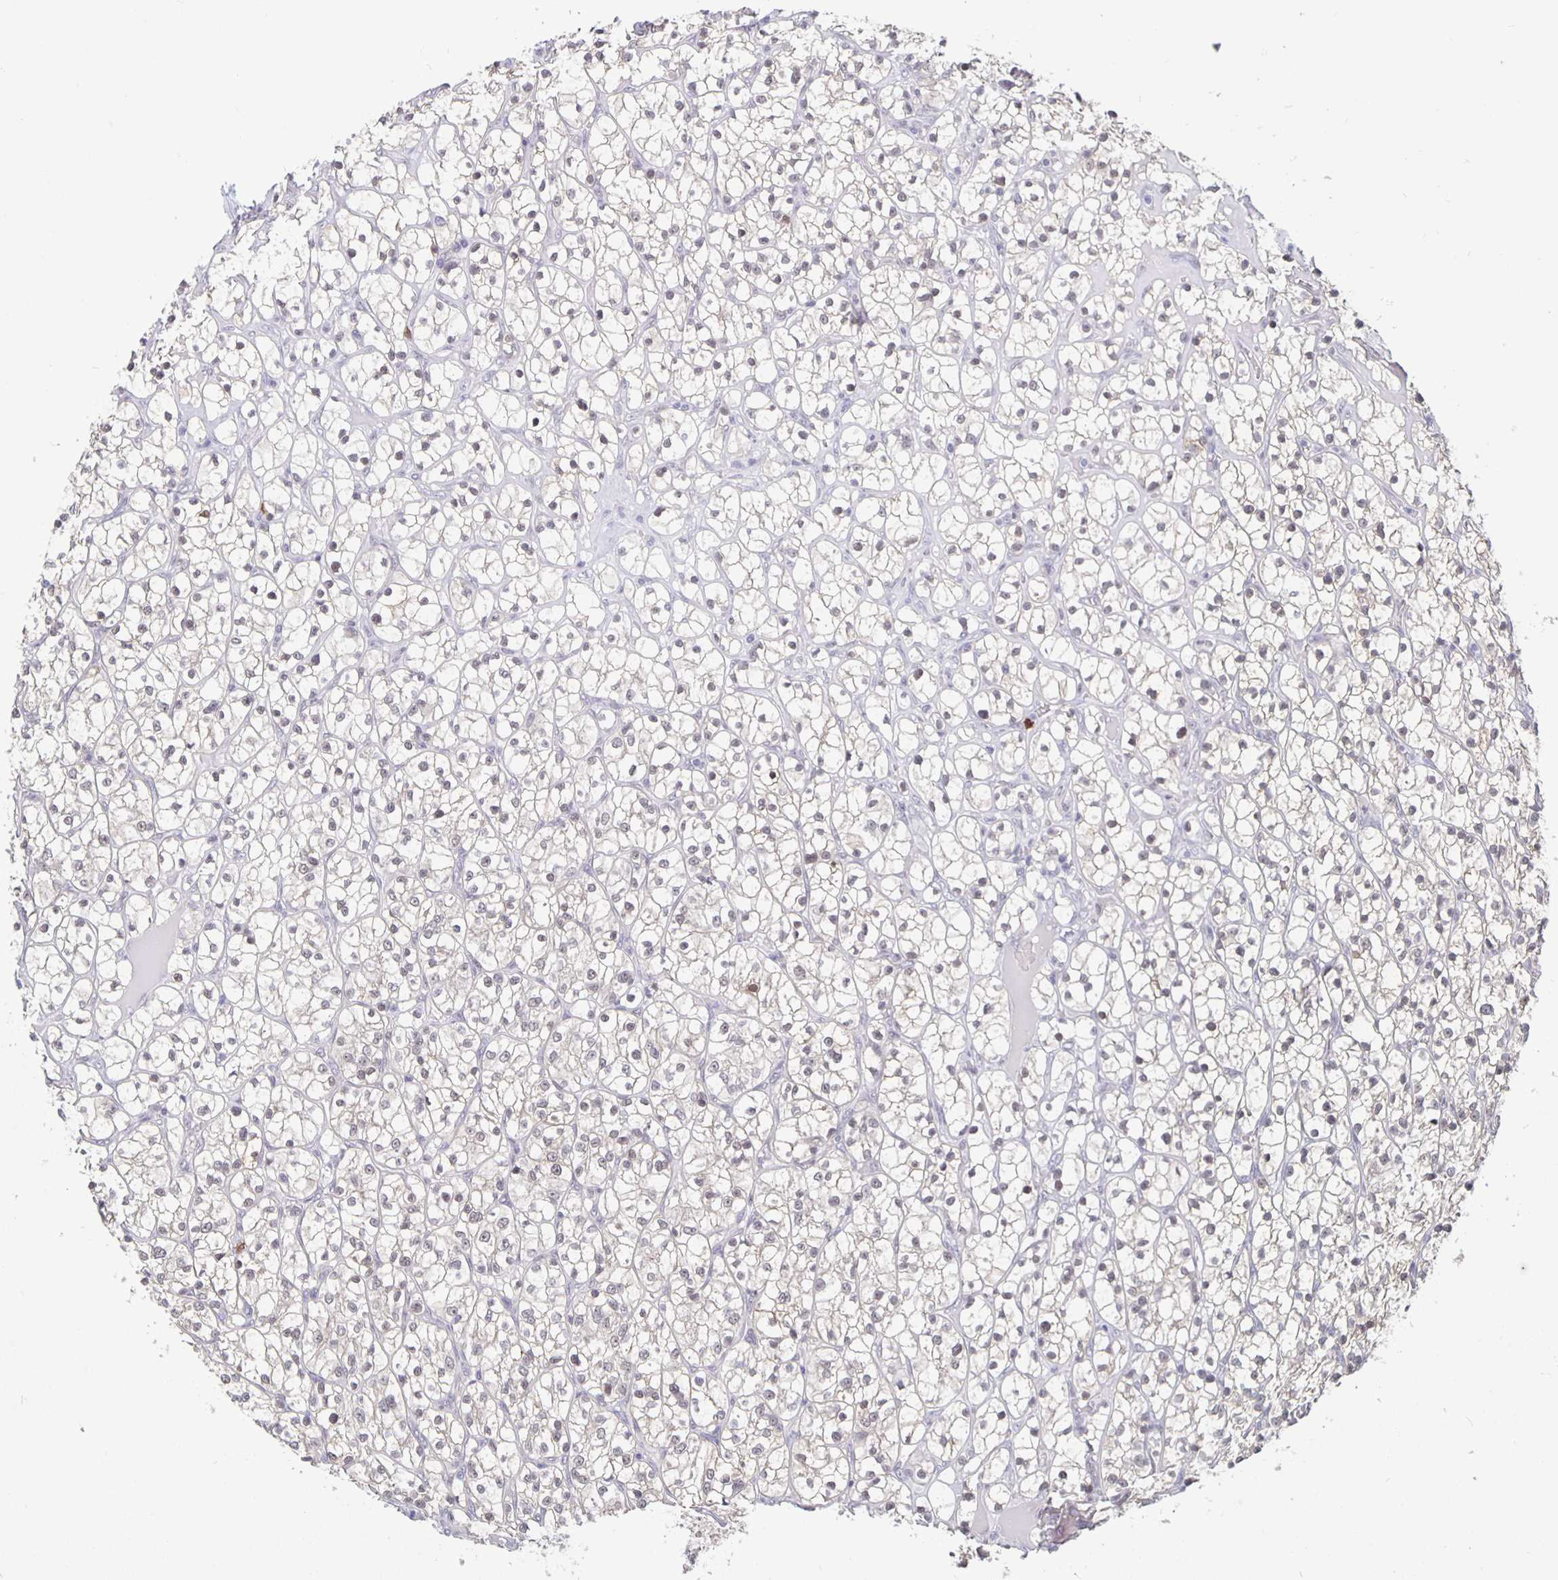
{"staining": {"intensity": "weak", "quantity": "<25%", "location": "nuclear"}, "tissue": "renal cancer", "cell_type": "Tumor cells", "image_type": "cancer", "snomed": [{"axis": "morphology", "description": "Adenocarcinoma, NOS"}, {"axis": "topography", "description": "Kidney"}], "caption": "A micrograph of human renal cancer is negative for staining in tumor cells.", "gene": "ZNF691", "patient": {"sex": "female", "age": 64}}